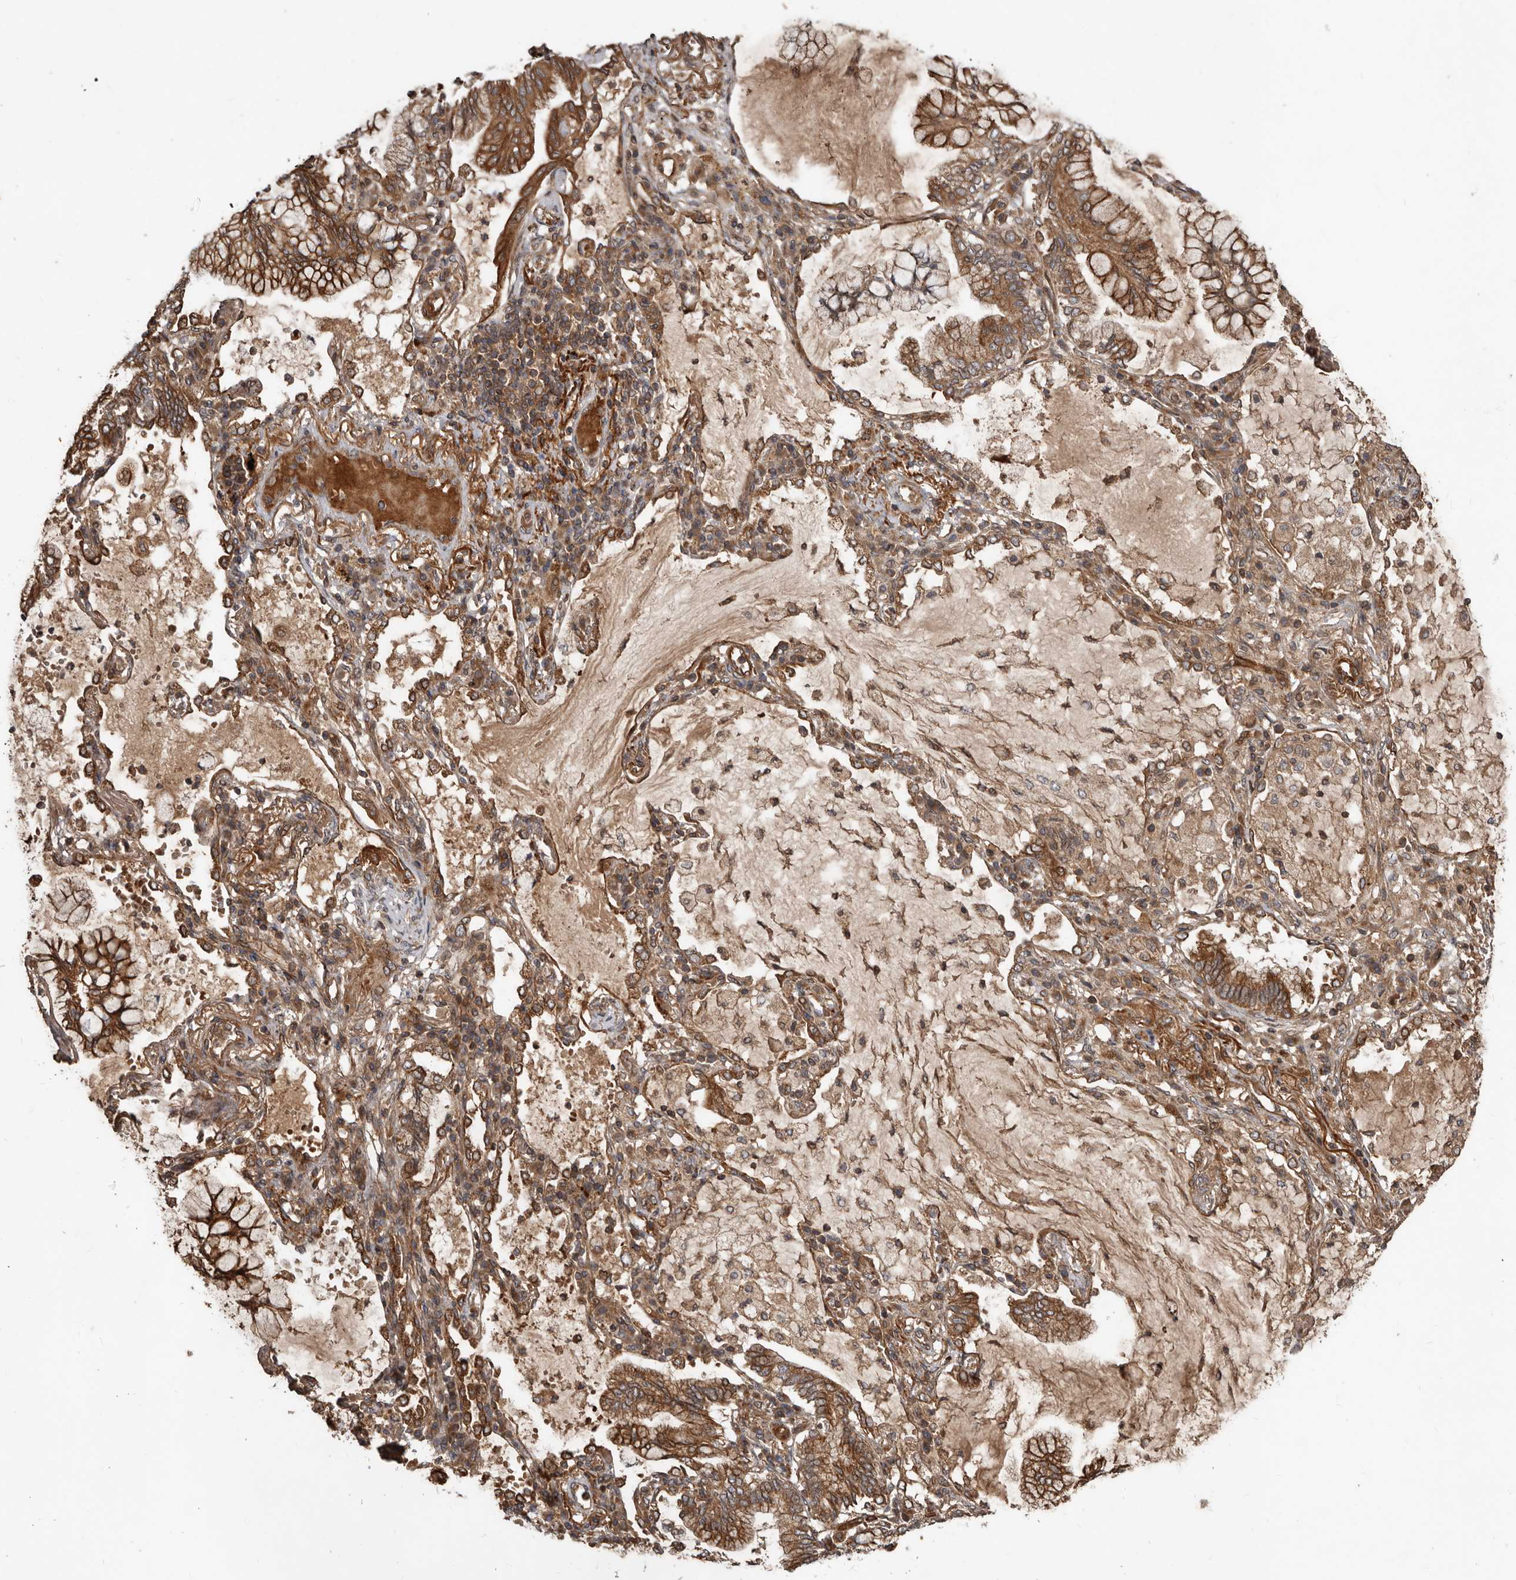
{"staining": {"intensity": "strong", "quantity": ">75%", "location": "cytoplasmic/membranous"}, "tissue": "lung cancer", "cell_type": "Tumor cells", "image_type": "cancer", "snomed": [{"axis": "morphology", "description": "Adenocarcinoma, NOS"}, {"axis": "topography", "description": "Lung"}], "caption": "Immunohistochemical staining of human lung cancer reveals high levels of strong cytoplasmic/membranous protein expression in about >75% of tumor cells. The staining was performed using DAB (3,3'-diaminobenzidine), with brown indicating positive protein expression. Nuclei are stained blue with hematoxylin.", "gene": "STK36", "patient": {"sex": "female", "age": 70}}